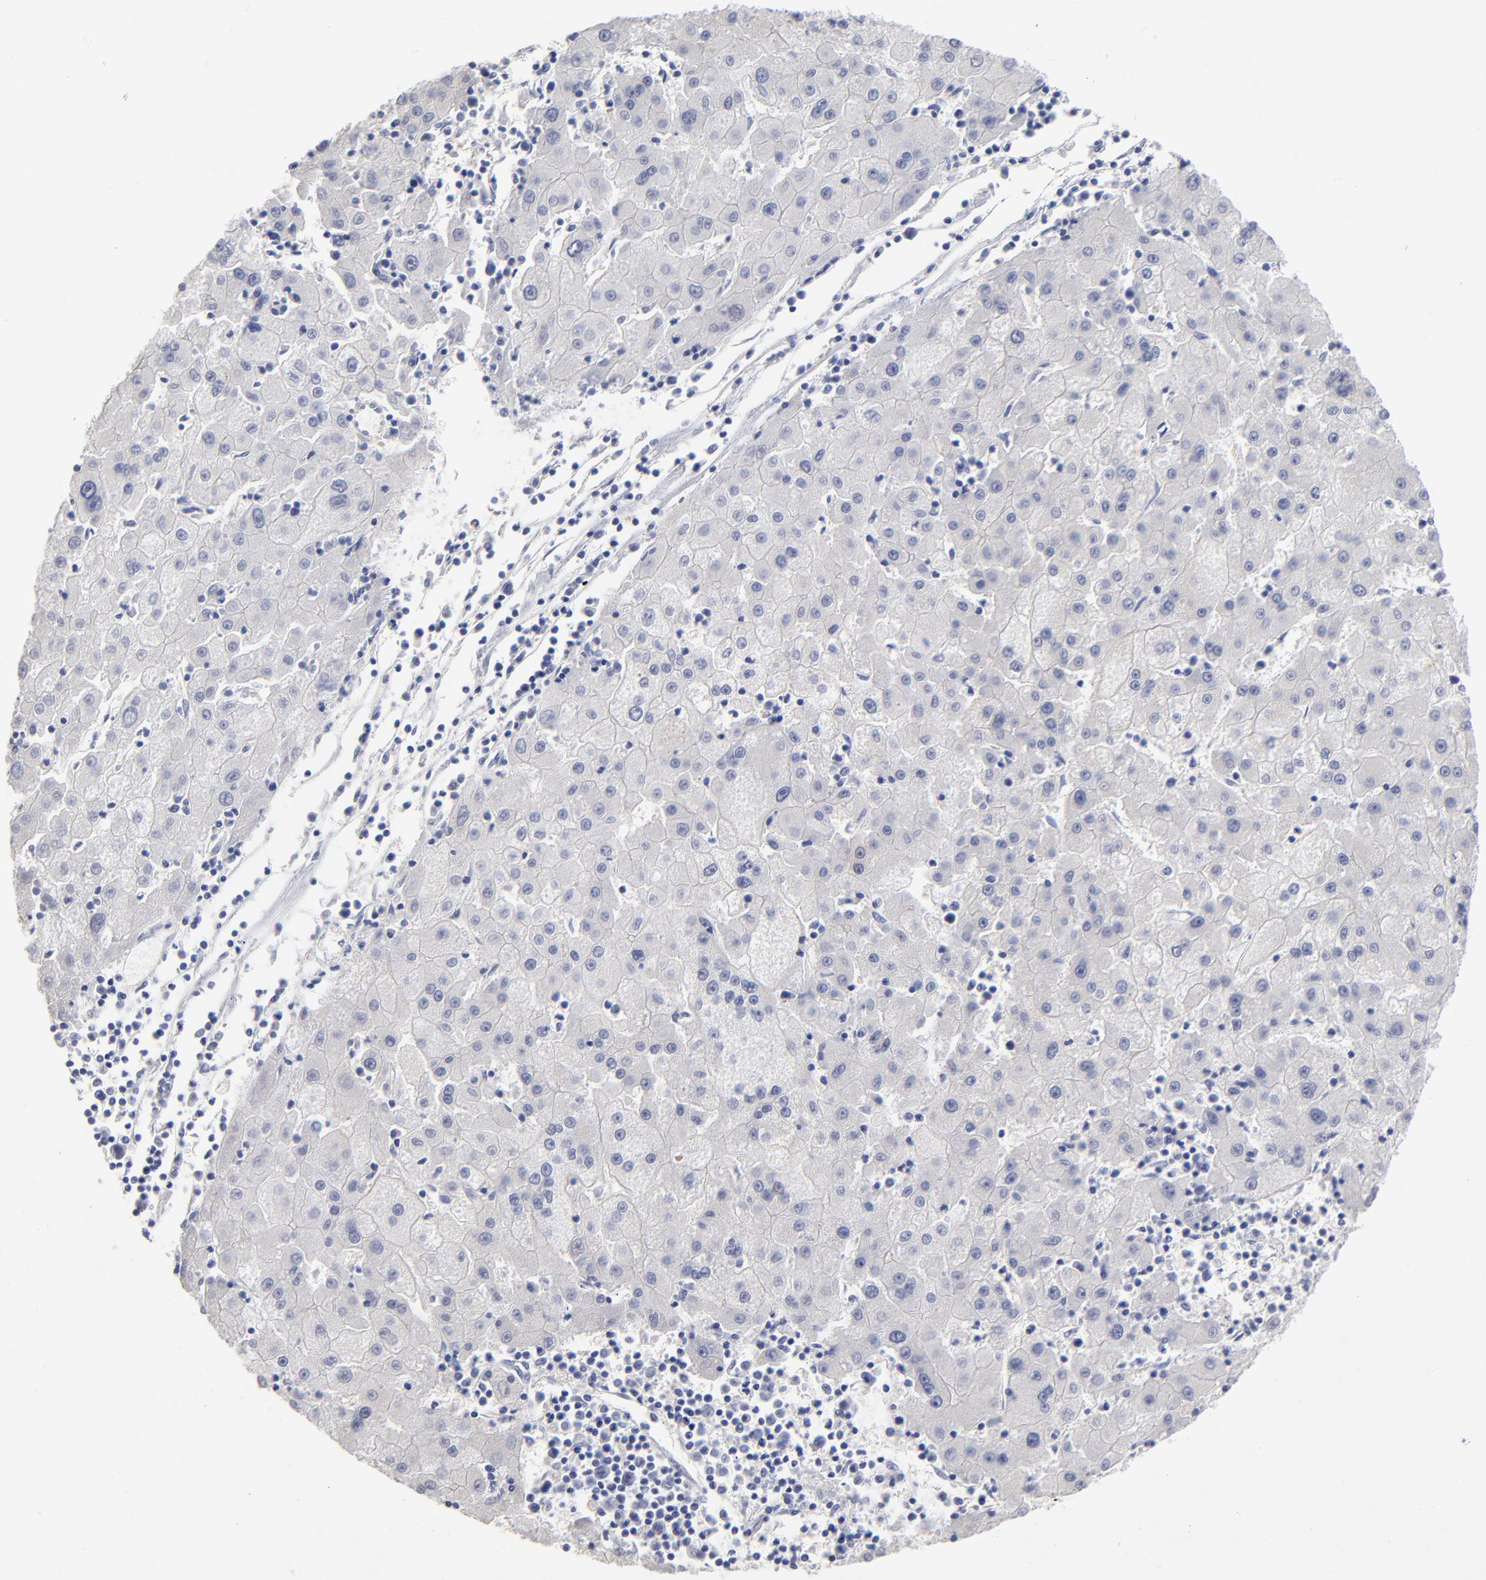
{"staining": {"intensity": "negative", "quantity": "none", "location": "none"}, "tissue": "liver cancer", "cell_type": "Tumor cells", "image_type": "cancer", "snomed": [{"axis": "morphology", "description": "Carcinoma, Hepatocellular, NOS"}, {"axis": "topography", "description": "Liver"}], "caption": "This is an immunohistochemistry (IHC) histopathology image of human hepatocellular carcinoma (liver). There is no positivity in tumor cells.", "gene": "PTP4A1", "patient": {"sex": "male", "age": 72}}